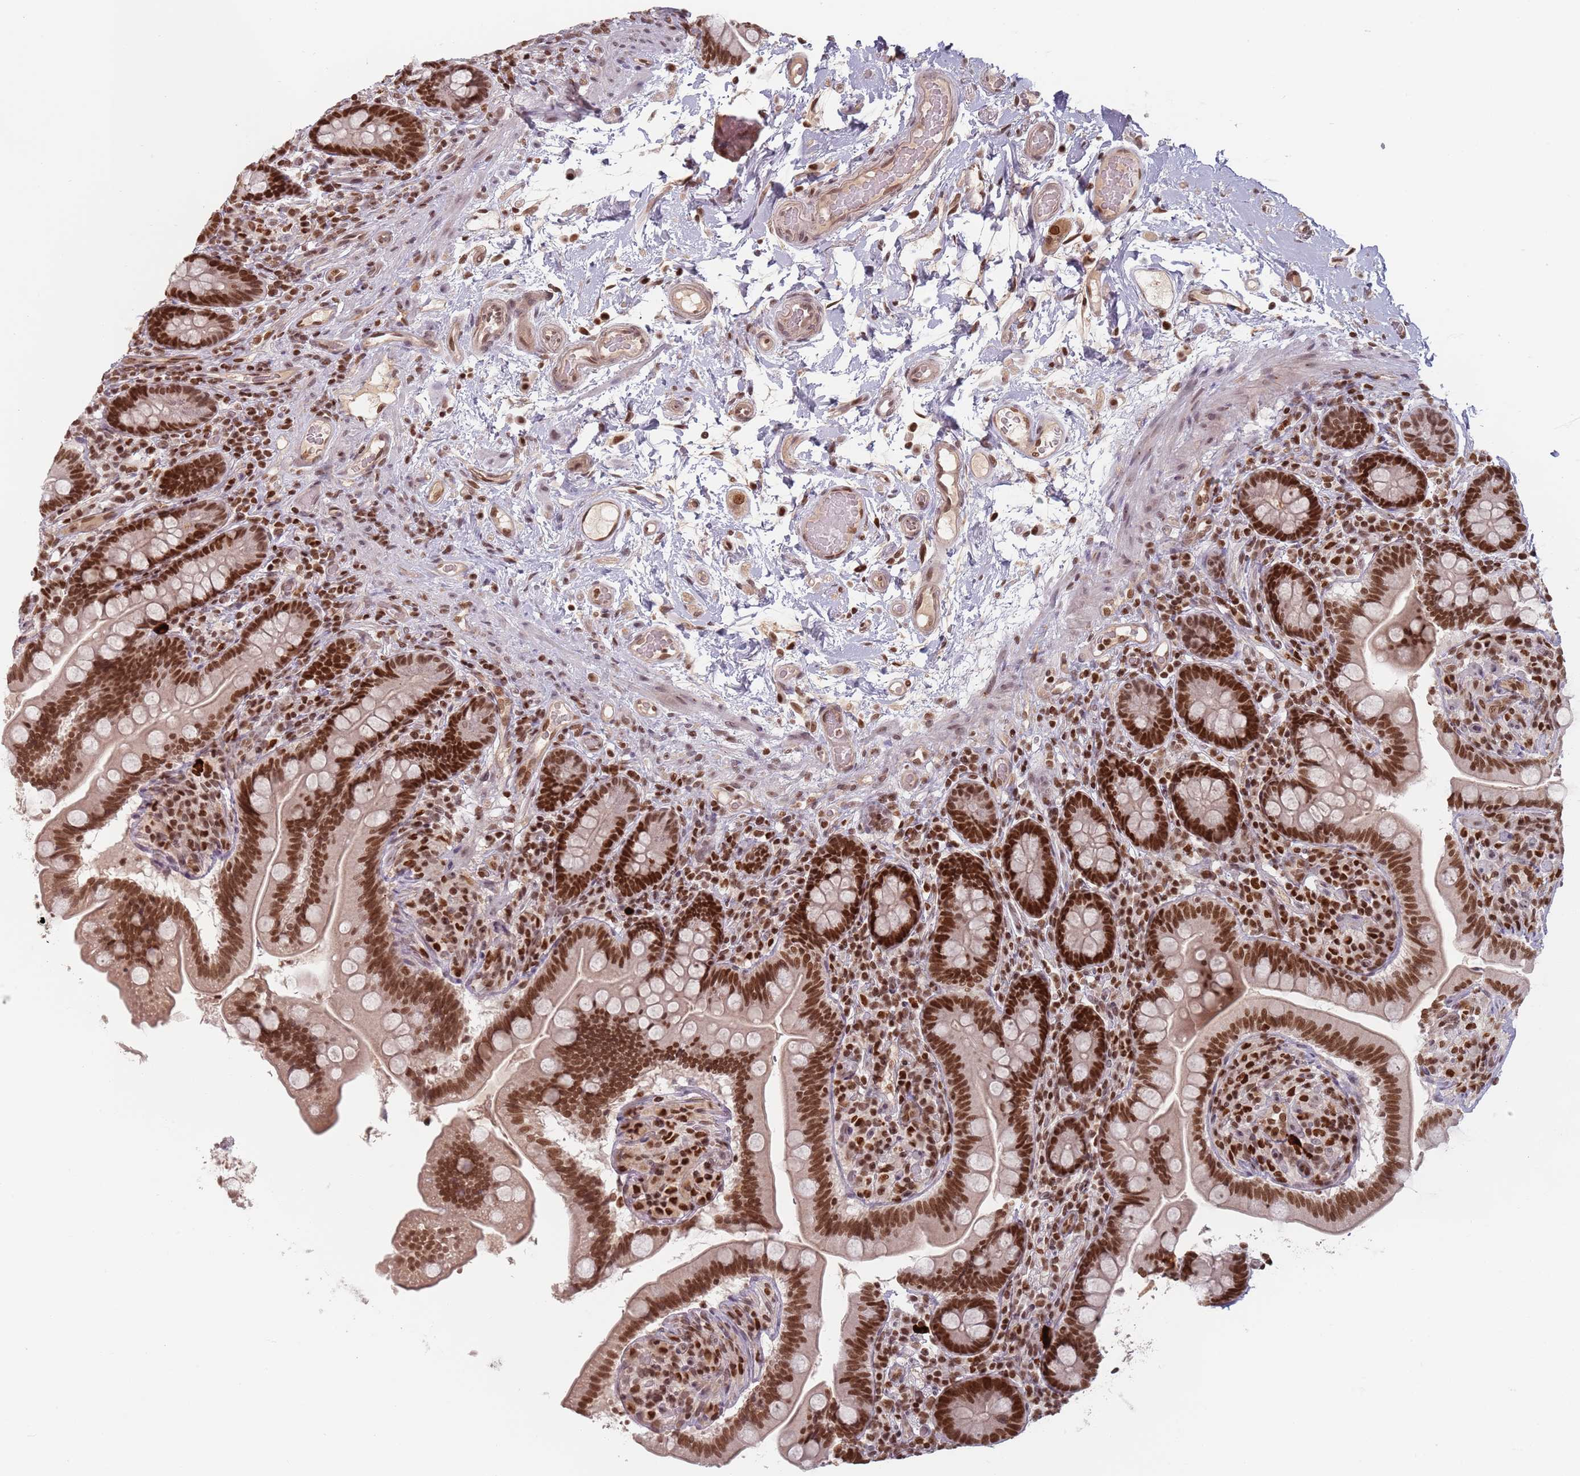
{"staining": {"intensity": "strong", "quantity": ">75%", "location": "nuclear"}, "tissue": "small intestine", "cell_type": "Glandular cells", "image_type": "normal", "snomed": [{"axis": "morphology", "description": "Normal tissue, NOS"}, {"axis": "topography", "description": "Small intestine"}], "caption": "Protein positivity by immunohistochemistry (IHC) reveals strong nuclear positivity in approximately >75% of glandular cells in unremarkable small intestine.", "gene": "NUP50", "patient": {"sex": "female", "age": 64}}